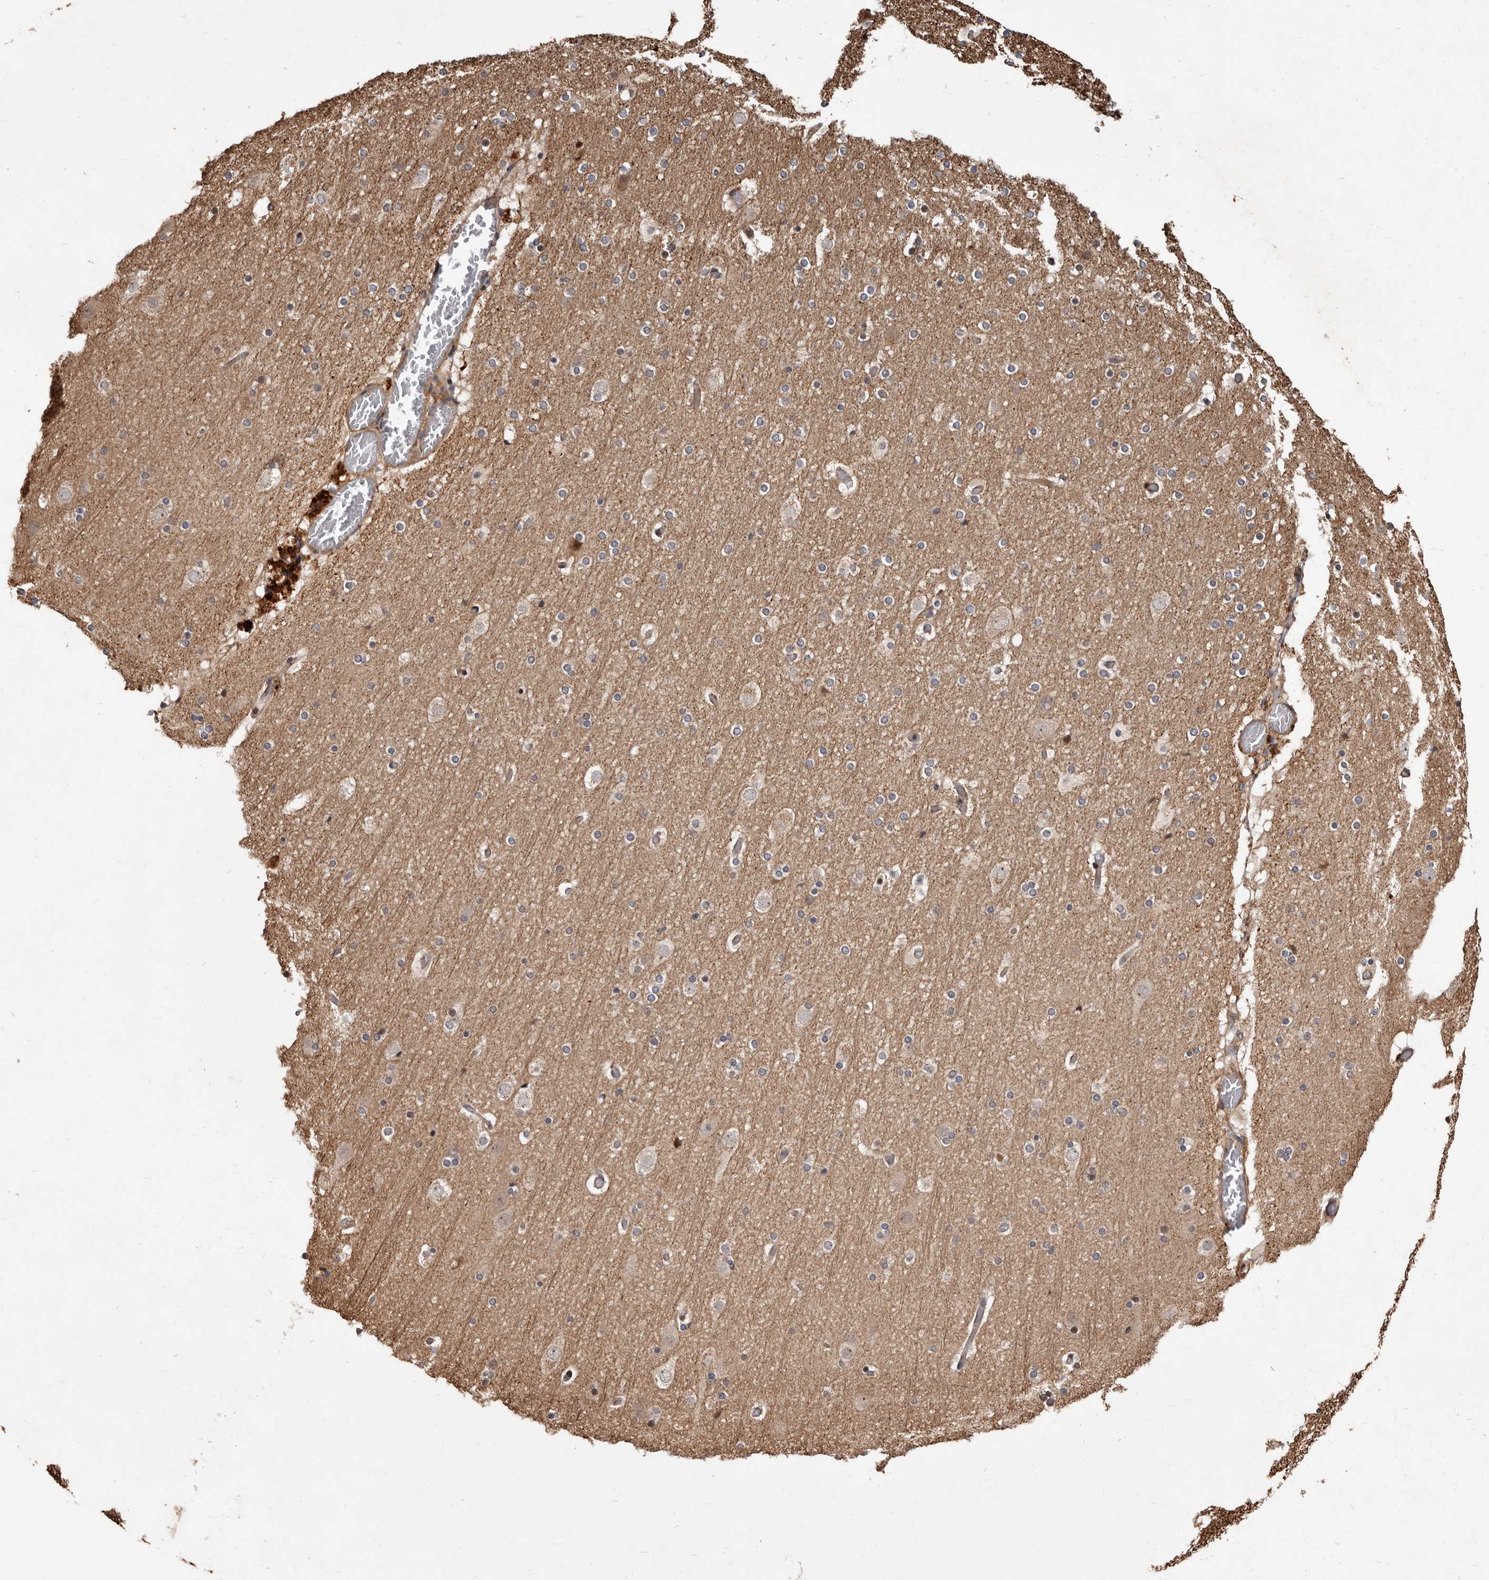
{"staining": {"intensity": "weak", "quantity": ">75%", "location": "cytoplasmic/membranous"}, "tissue": "cerebral cortex", "cell_type": "Endothelial cells", "image_type": "normal", "snomed": [{"axis": "morphology", "description": "Normal tissue, NOS"}, {"axis": "topography", "description": "Cerebral cortex"}], "caption": "A high-resolution micrograph shows immunohistochemistry (IHC) staining of unremarkable cerebral cortex, which shows weak cytoplasmic/membranous staining in about >75% of endothelial cells.", "gene": "WEE2", "patient": {"sex": "male", "age": 57}}